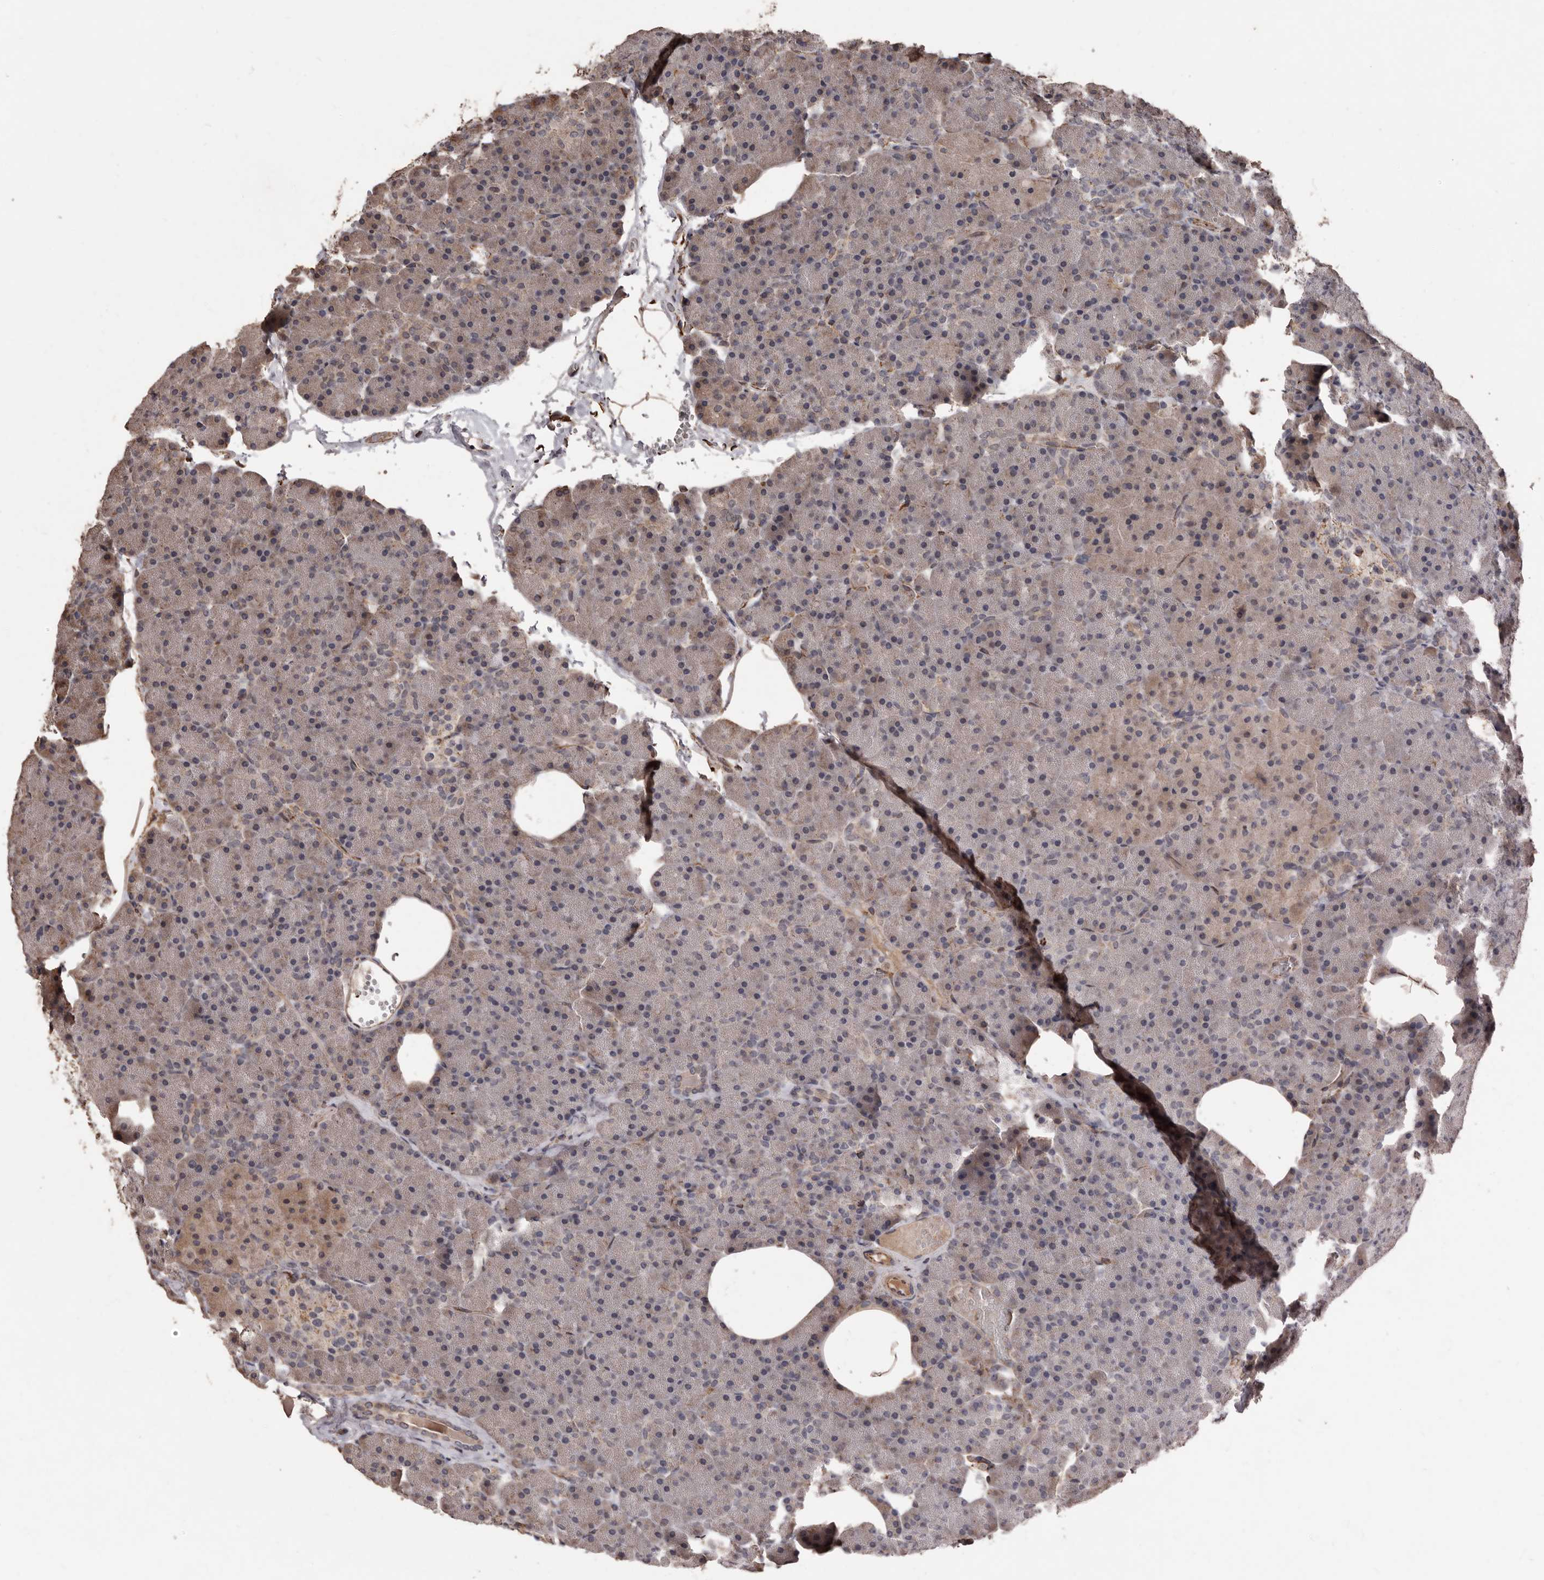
{"staining": {"intensity": "moderate", "quantity": "<25%", "location": "cytoplasmic/membranous"}, "tissue": "pancreas", "cell_type": "Exocrine glandular cells", "image_type": "normal", "snomed": [{"axis": "morphology", "description": "Normal tissue, NOS"}, {"axis": "morphology", "description": "Carcinoid, malignant, NOS"}, {"axis": "topography", "description": "Pancreas"}], "caption": "Protein staining of unremarkable pancreas exhibits moderate cytoplasmic/membranous positivity in approximately <25% of exocrine glandular cells.", "gene": "BRAT1", "patient": {"sex": "female", "age": 35}}